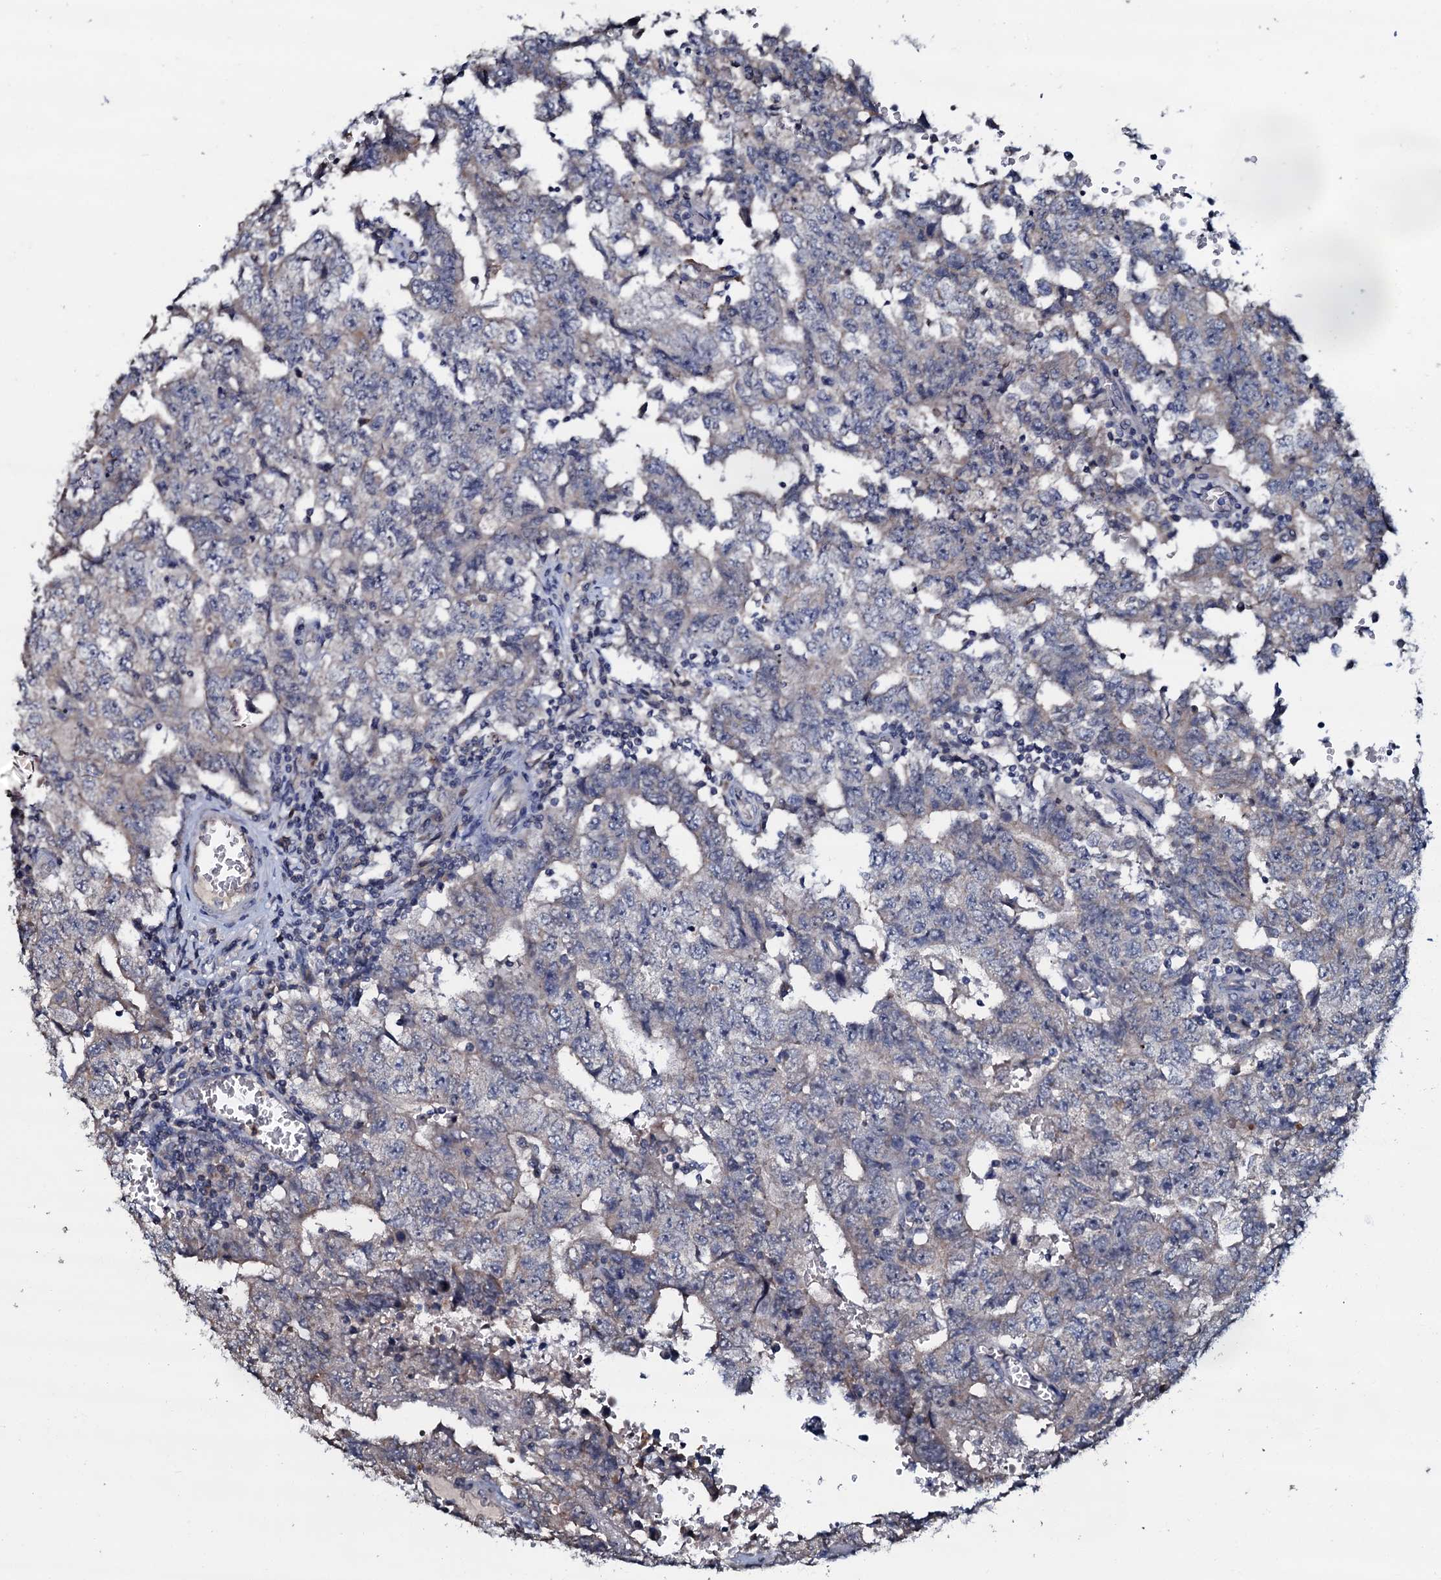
{"staining": {"intensity": "negative", "quantity": "none", "location": "none"}, "tissue": "testis cancer", "cell_type": "Tumor cells", "image_type": "cancer", "snomed": [{"axis": "morphology", "description": "Carcinoma, Embryonal, NOS"}, {"axis": "topography", "description": "Testis"}], "caption": "Tumor cells are negative for brown protein staining in testis cancer. (DAB immunohistochemistry with hematoxylin counter stain).", "gene": "CPNE2", "patient": {"sex": "male", "age": 26}}